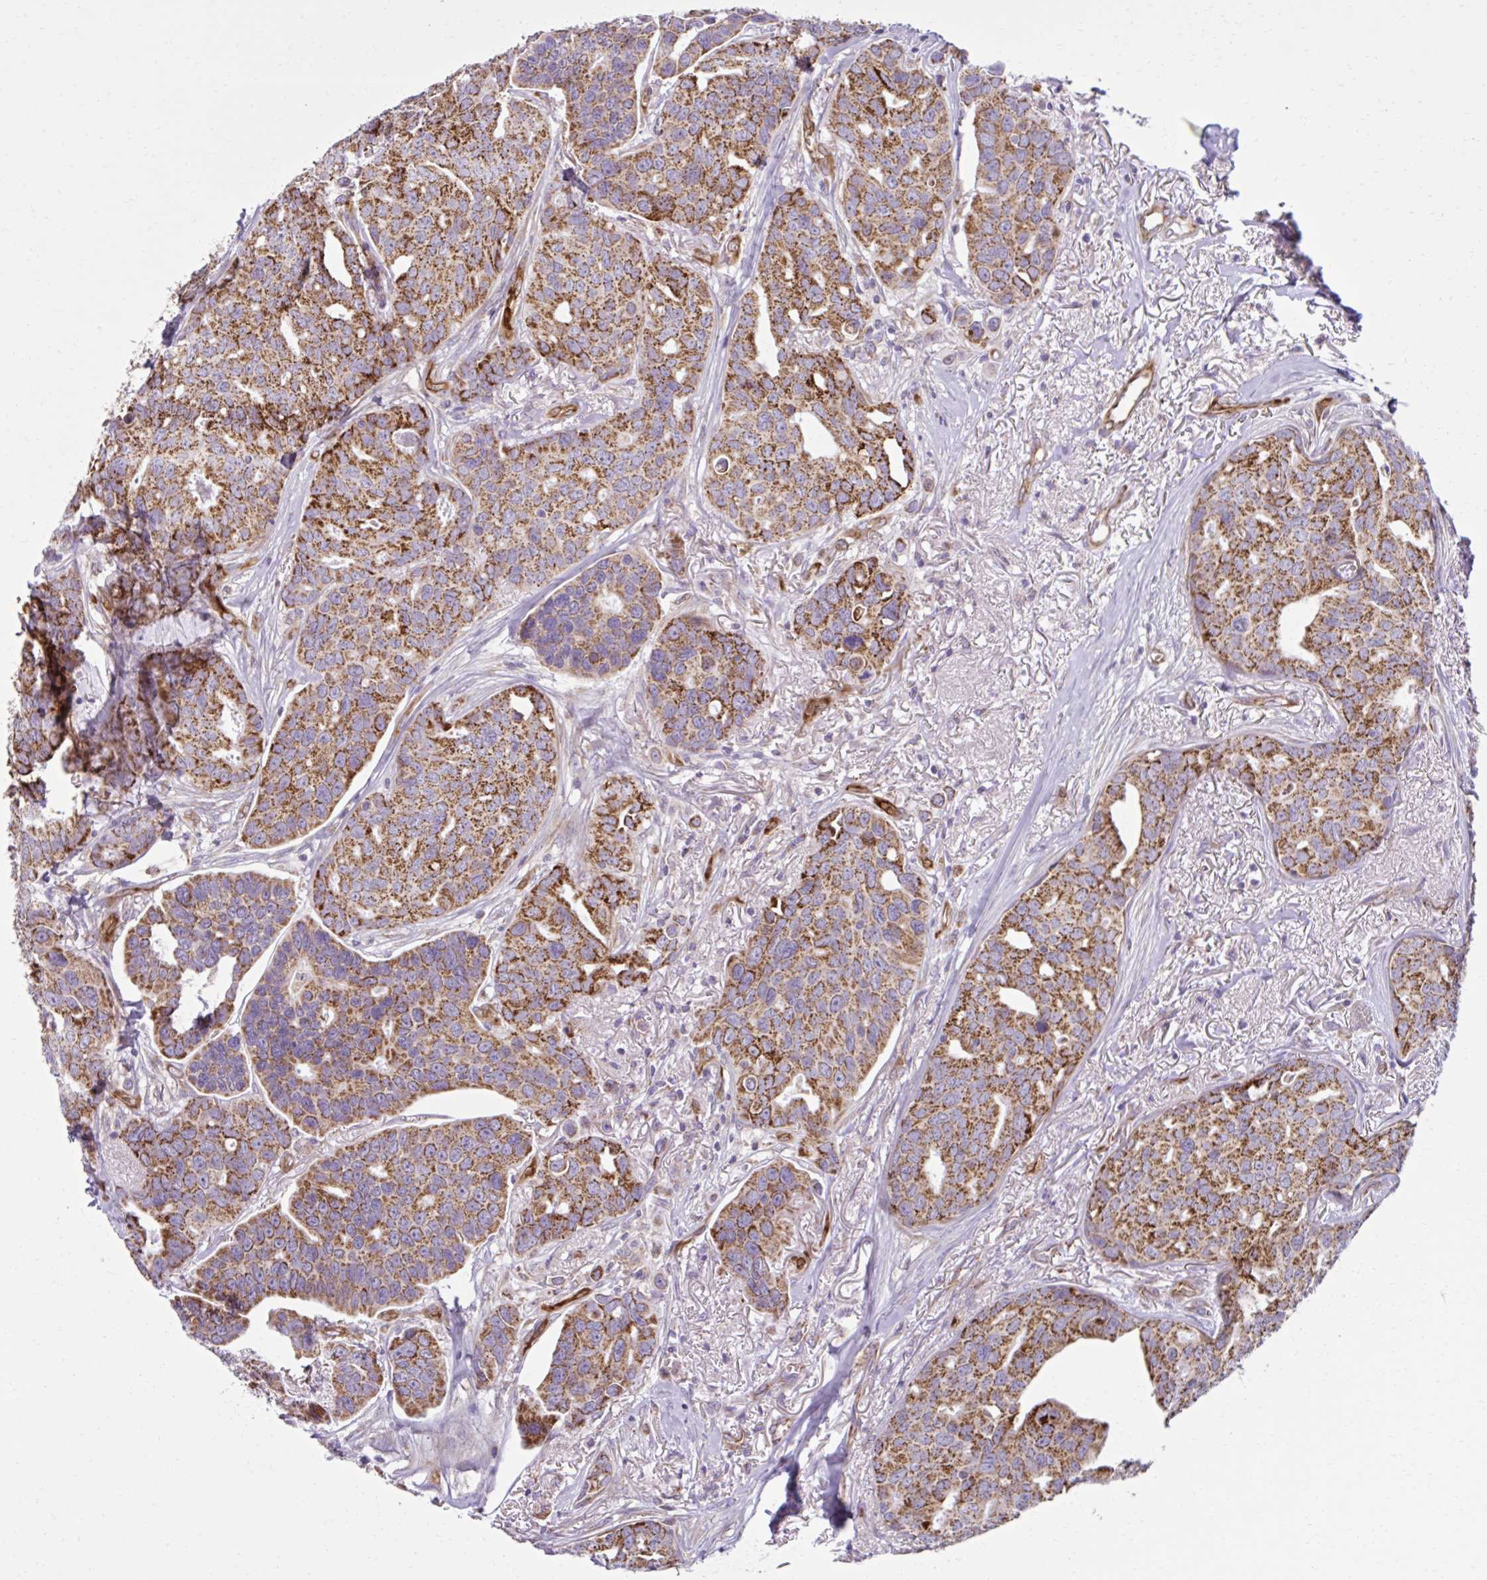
{"staining": {"intensity": "moderate", "quantity": ">75%", "location": "cytoplasmic/membranous"}, "tissue": "breast cancer", "cell_type": "Tumor cells", "image_type": "cancer", "snomed": [{"axis": "morphology", "description": "Duct carcinoma"}, {"axis": "topography", "description": "Breast"}], "caption": "Breast cancer (invasive ductal carcinoma) stained with DAB (3,3'-diaminobenzidine) immunohistochemistry exhibits medium levels of moderate cytoplasmic/membranous staining in about >75% of tumor cells. The protein of interest is shown in brown color, while the nuclei are stained blue.", "gene": "LIMS1", "patient": {"sex": "female", "age": 54}}